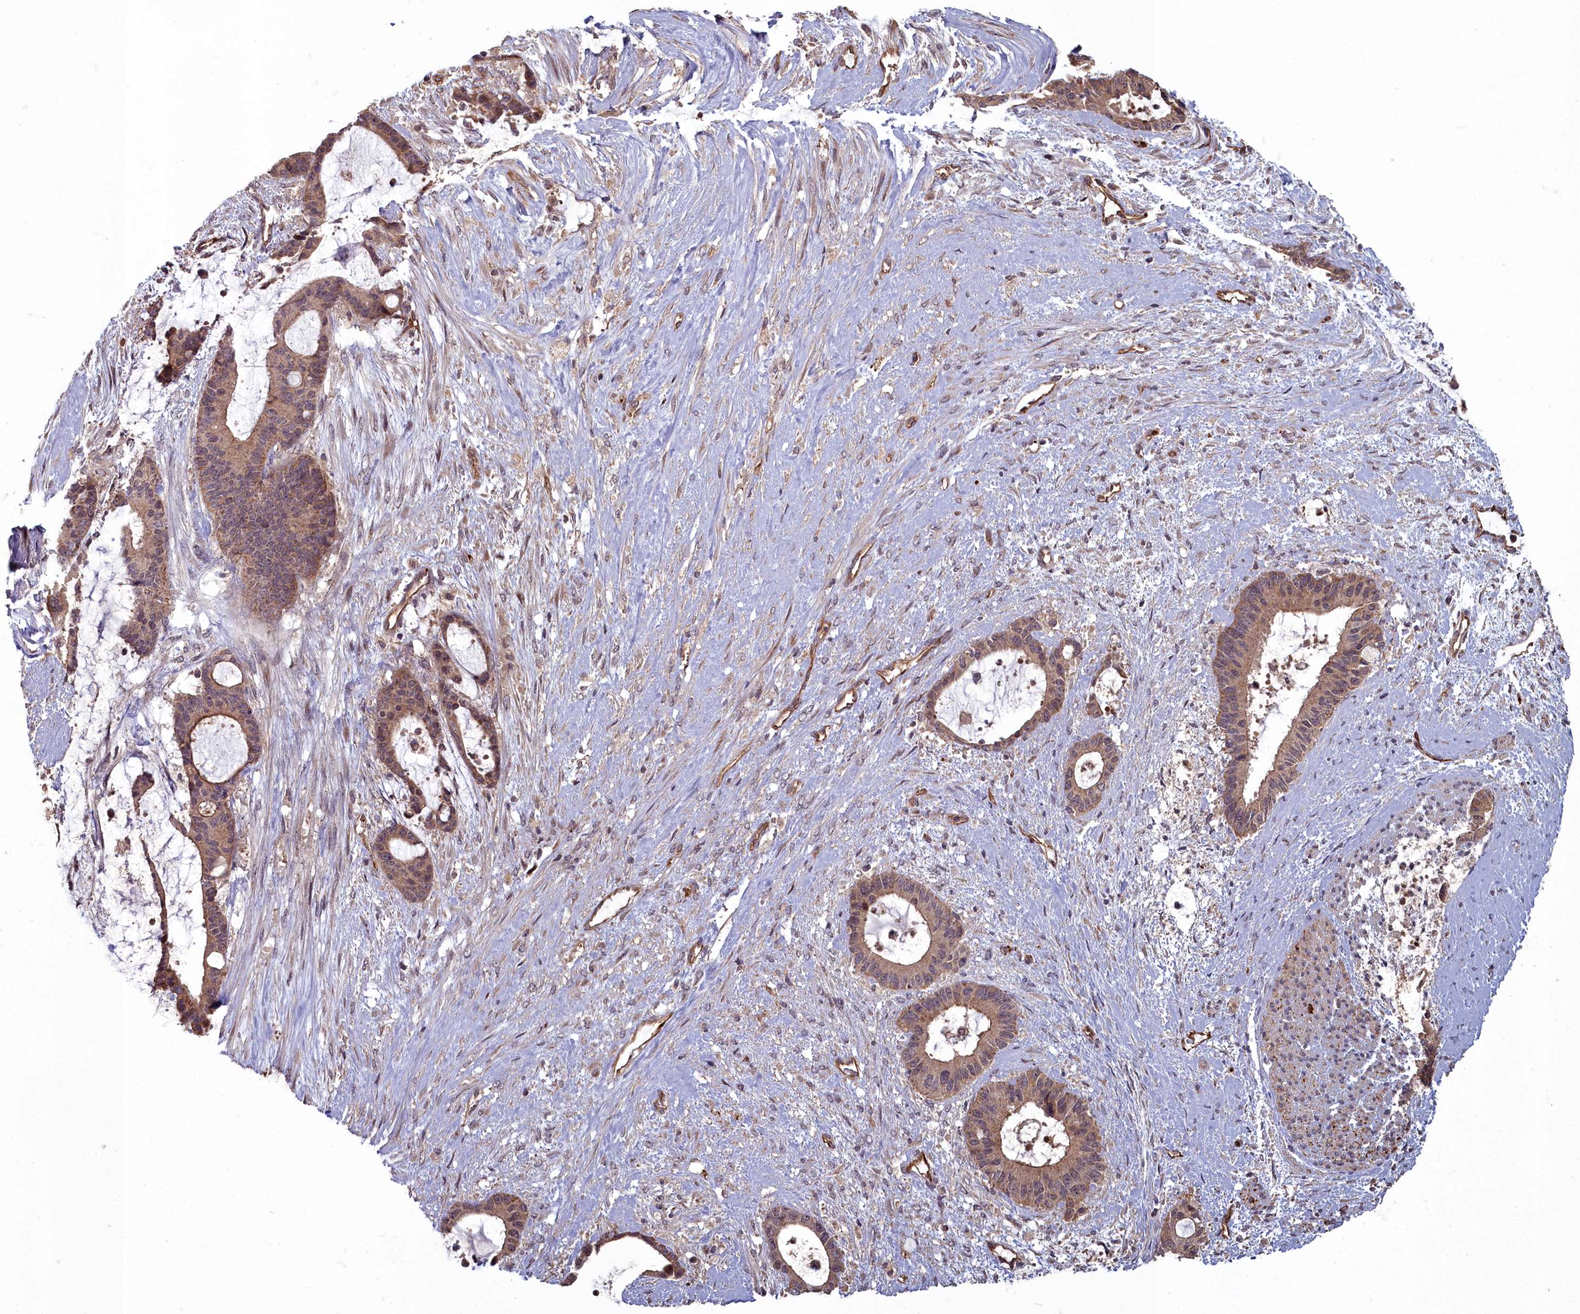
{"staining": {"intensity": "moderate", "quantity": ">75%", "location": "cytoplasmic/membranous,nuclear"}, "tissue": "liver cancer", "cell_type": "Tumor cells", "image_type": "cancer", "snomed": [{"axis": "morphology", "description": "Normal tissue, NOS"}, {"axis": "morphology", "description": "Cholangiocarcinoma"}, {"axis": "topography", "description": "Liver"}, {"axis": "topography", "description": "Peripheral nerve tissue"}], "caption": "Moderate cytoplasmic/membranous and nuclear positivity for a protein is identified in about >75% of tumor cells of cholangiocarcinoma (liver) using immunohistochemistry (IHC).", "gene": "TSPYL4", "patient": {"sex": "female", "age": 73}}